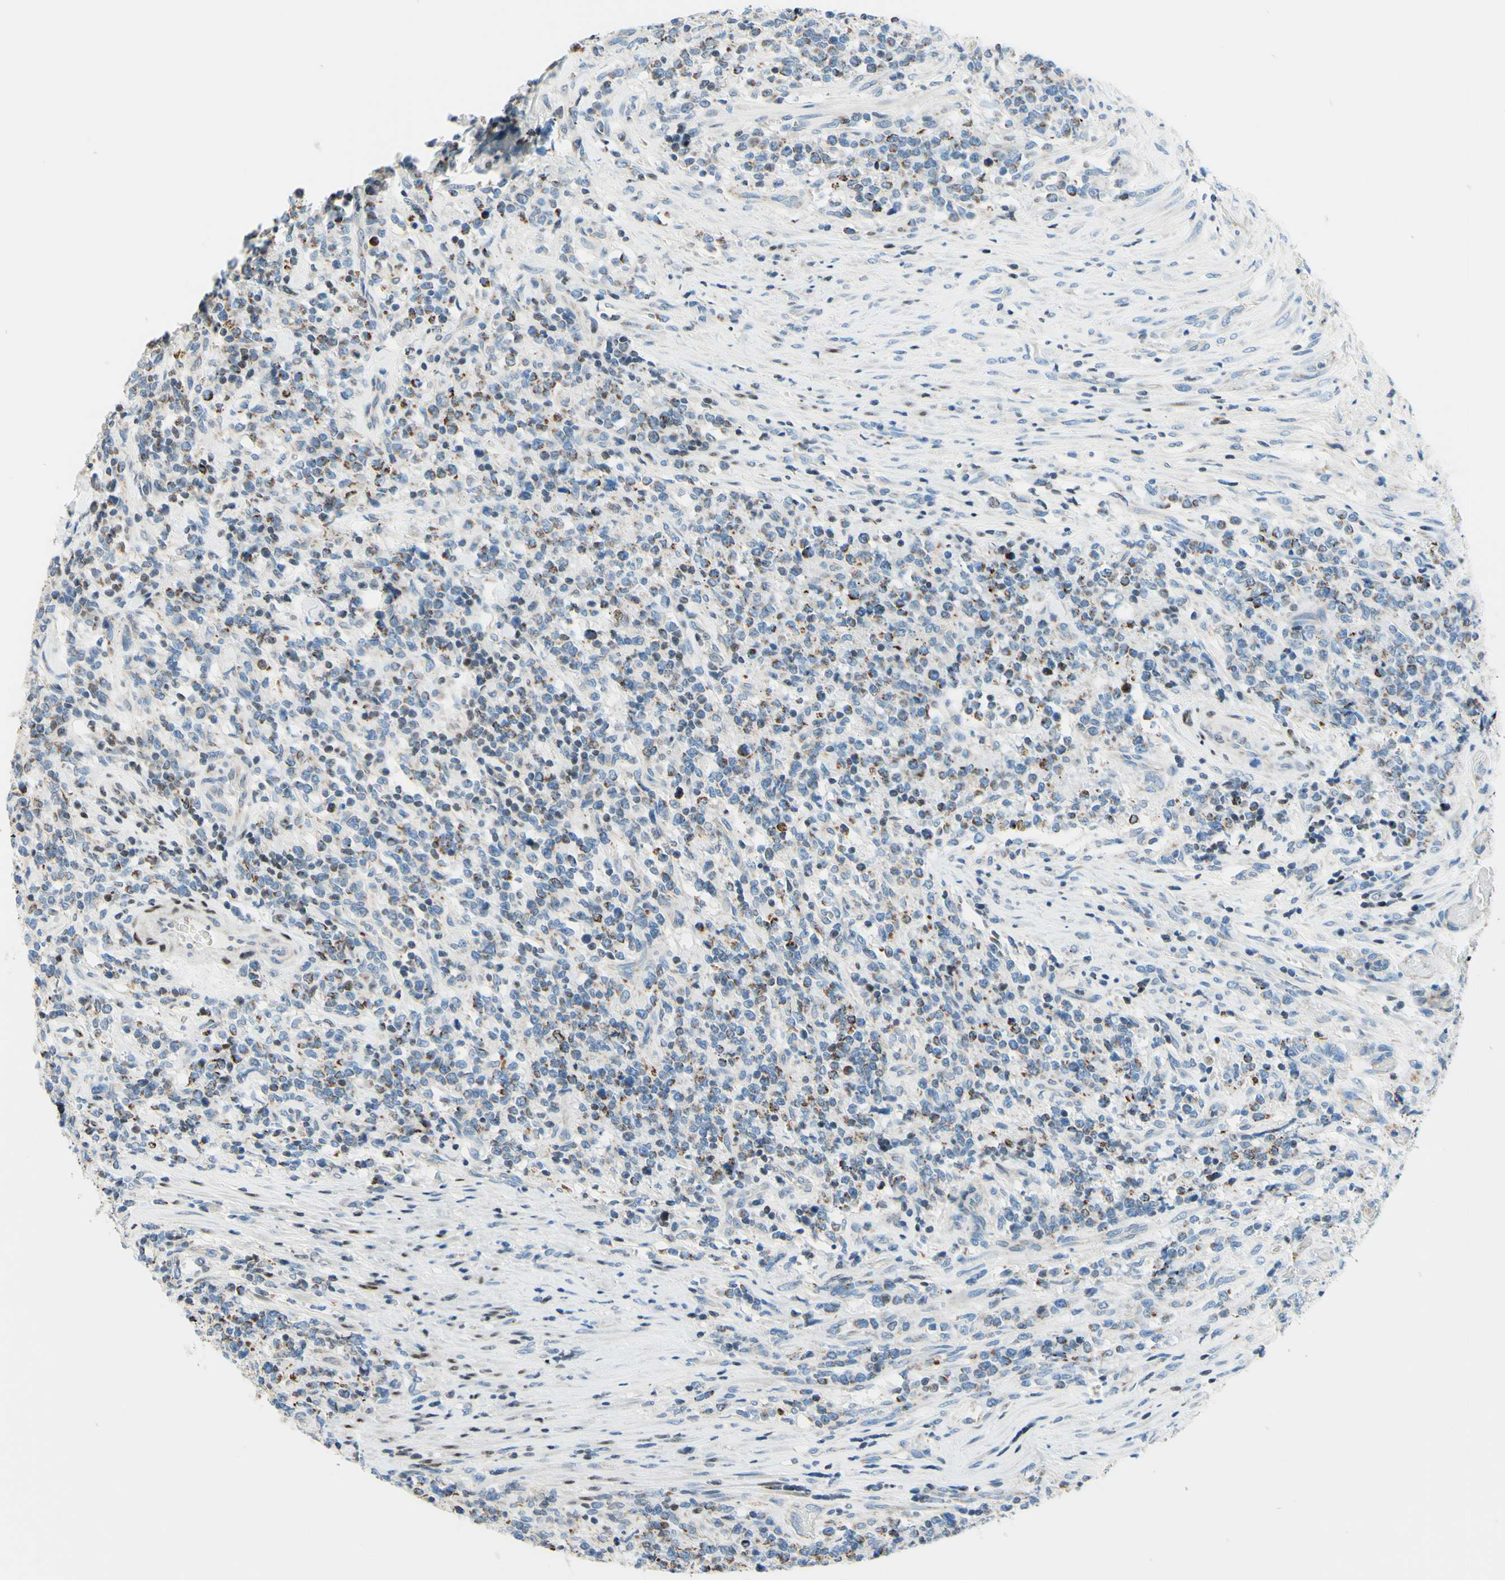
{"staining": {"intensity": "weak", "quantity": "25%-75%", "location": "cytoplasmic/membranous,nuclear"}, "tissue": "lymphoma", "cell_type": "Tumor cells", "image_type": "cancer", "snomed": [{"axis": "morphology", "description": "Malignant lymphoma, non-Hodgkin's type, High grade"}, {"axis": "topography", "description": "Soft tissue"}], "caption": "Human malignant lymphoma, non-Hodgkin's type (high-grade) stained for a protein (brown) reveals weak cytoplasmic/membranous and nuclear positive staining in about 25%-75% of tumor cells.", "gene": "CBX7", "patient": {"sex": "male", "age": 18}}